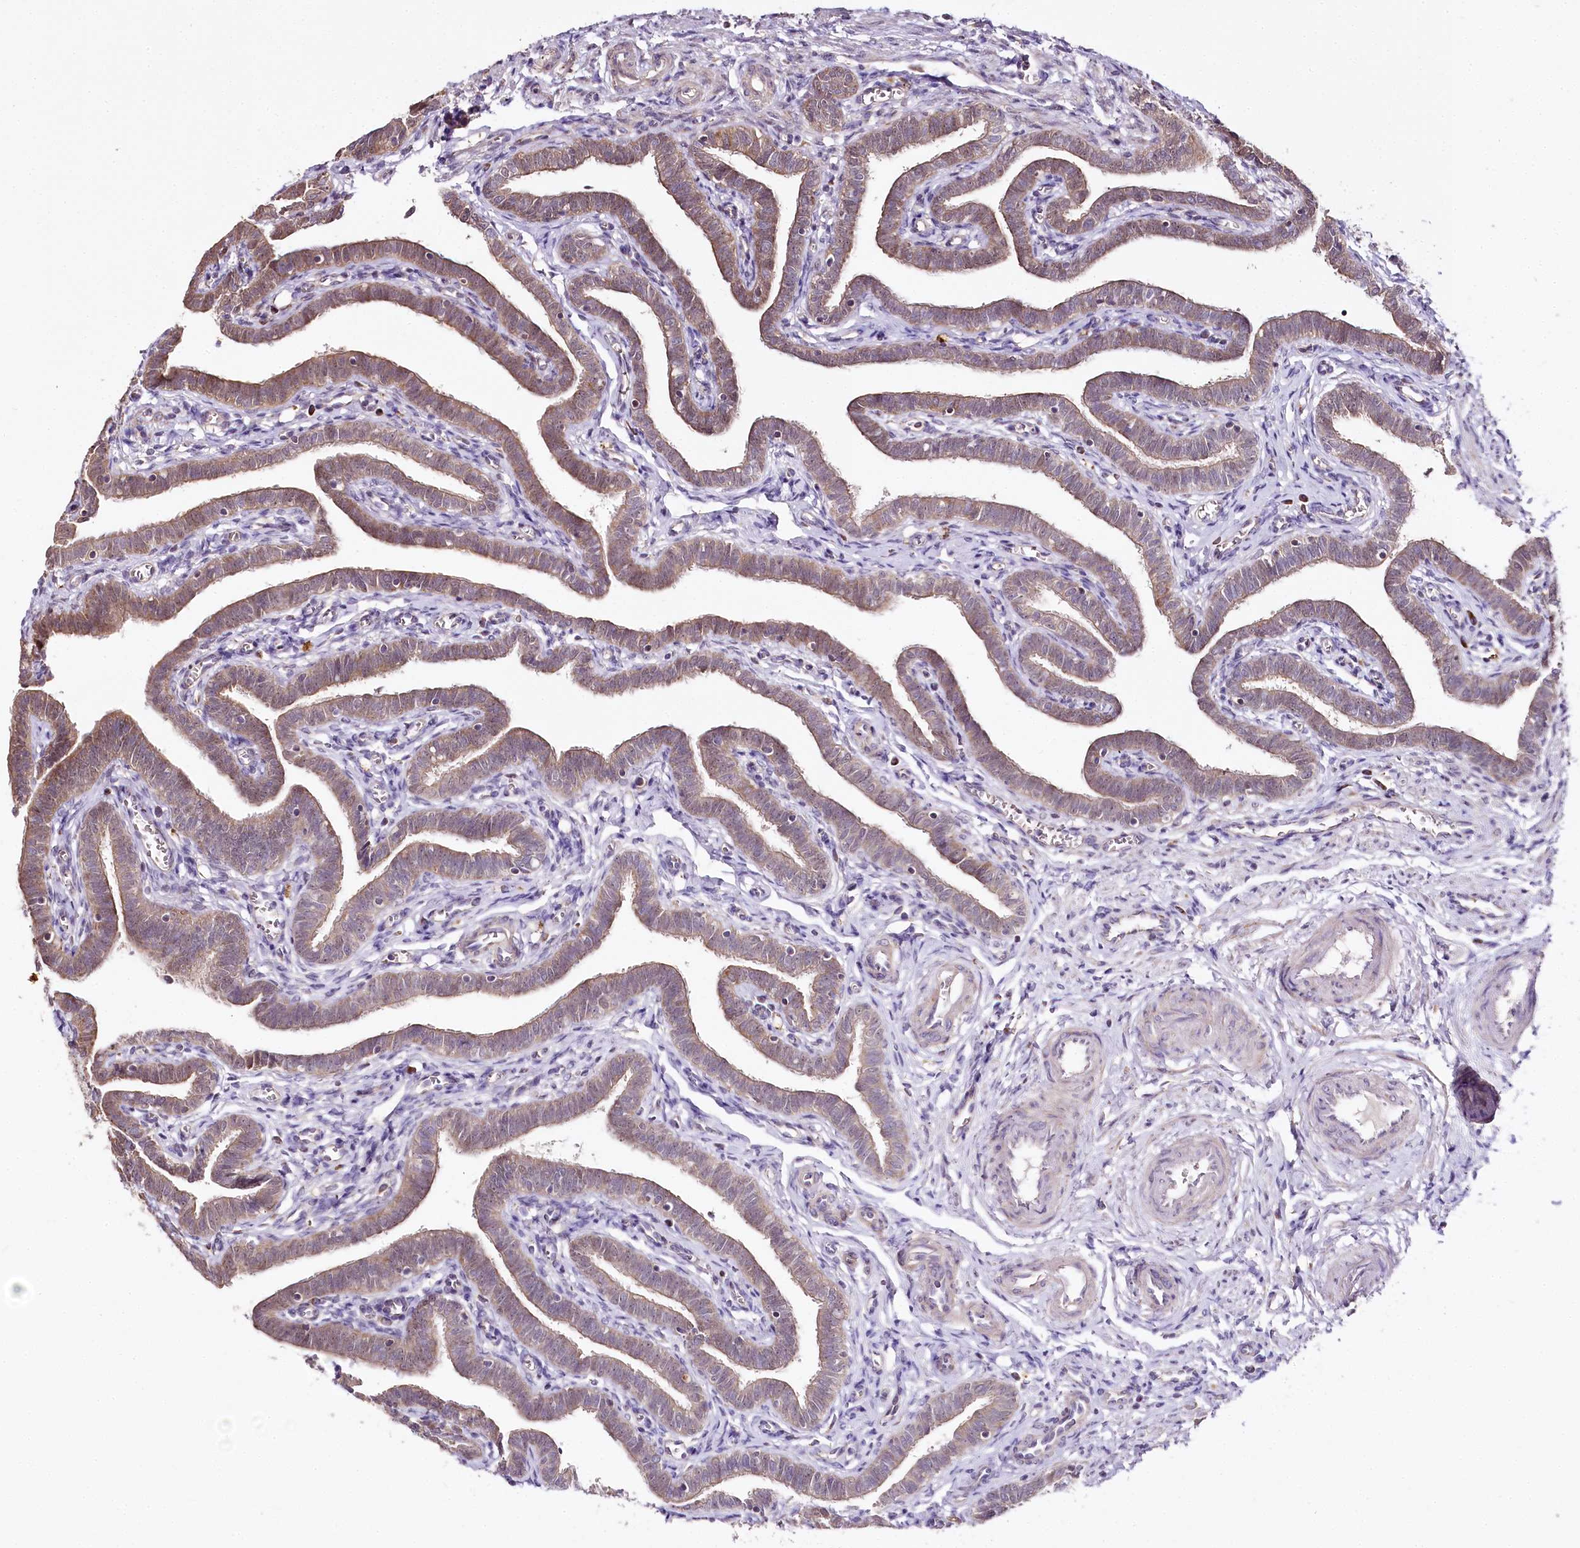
{"staining": {"intensity": "moderate", "quantity": ">75%", "location": "cytoplasmic/membranous"}, "tissue": "fallopian tube", "cell_type": "Glandular cells", "image_type": "normal", "snomed": [{"axis": "morphology", "description": "Normal tissue, NOS"}, {"axis": "topography", "description": "Fallopian tube"}], "caption": "Brown immunohistochemical staining in normal human fallopian tube shows moderate cytoplasmic/membranous staining in about >75% of glandular cells.", "gene": "ZNF226", "patient": {"sex": "female", "age": 36}}